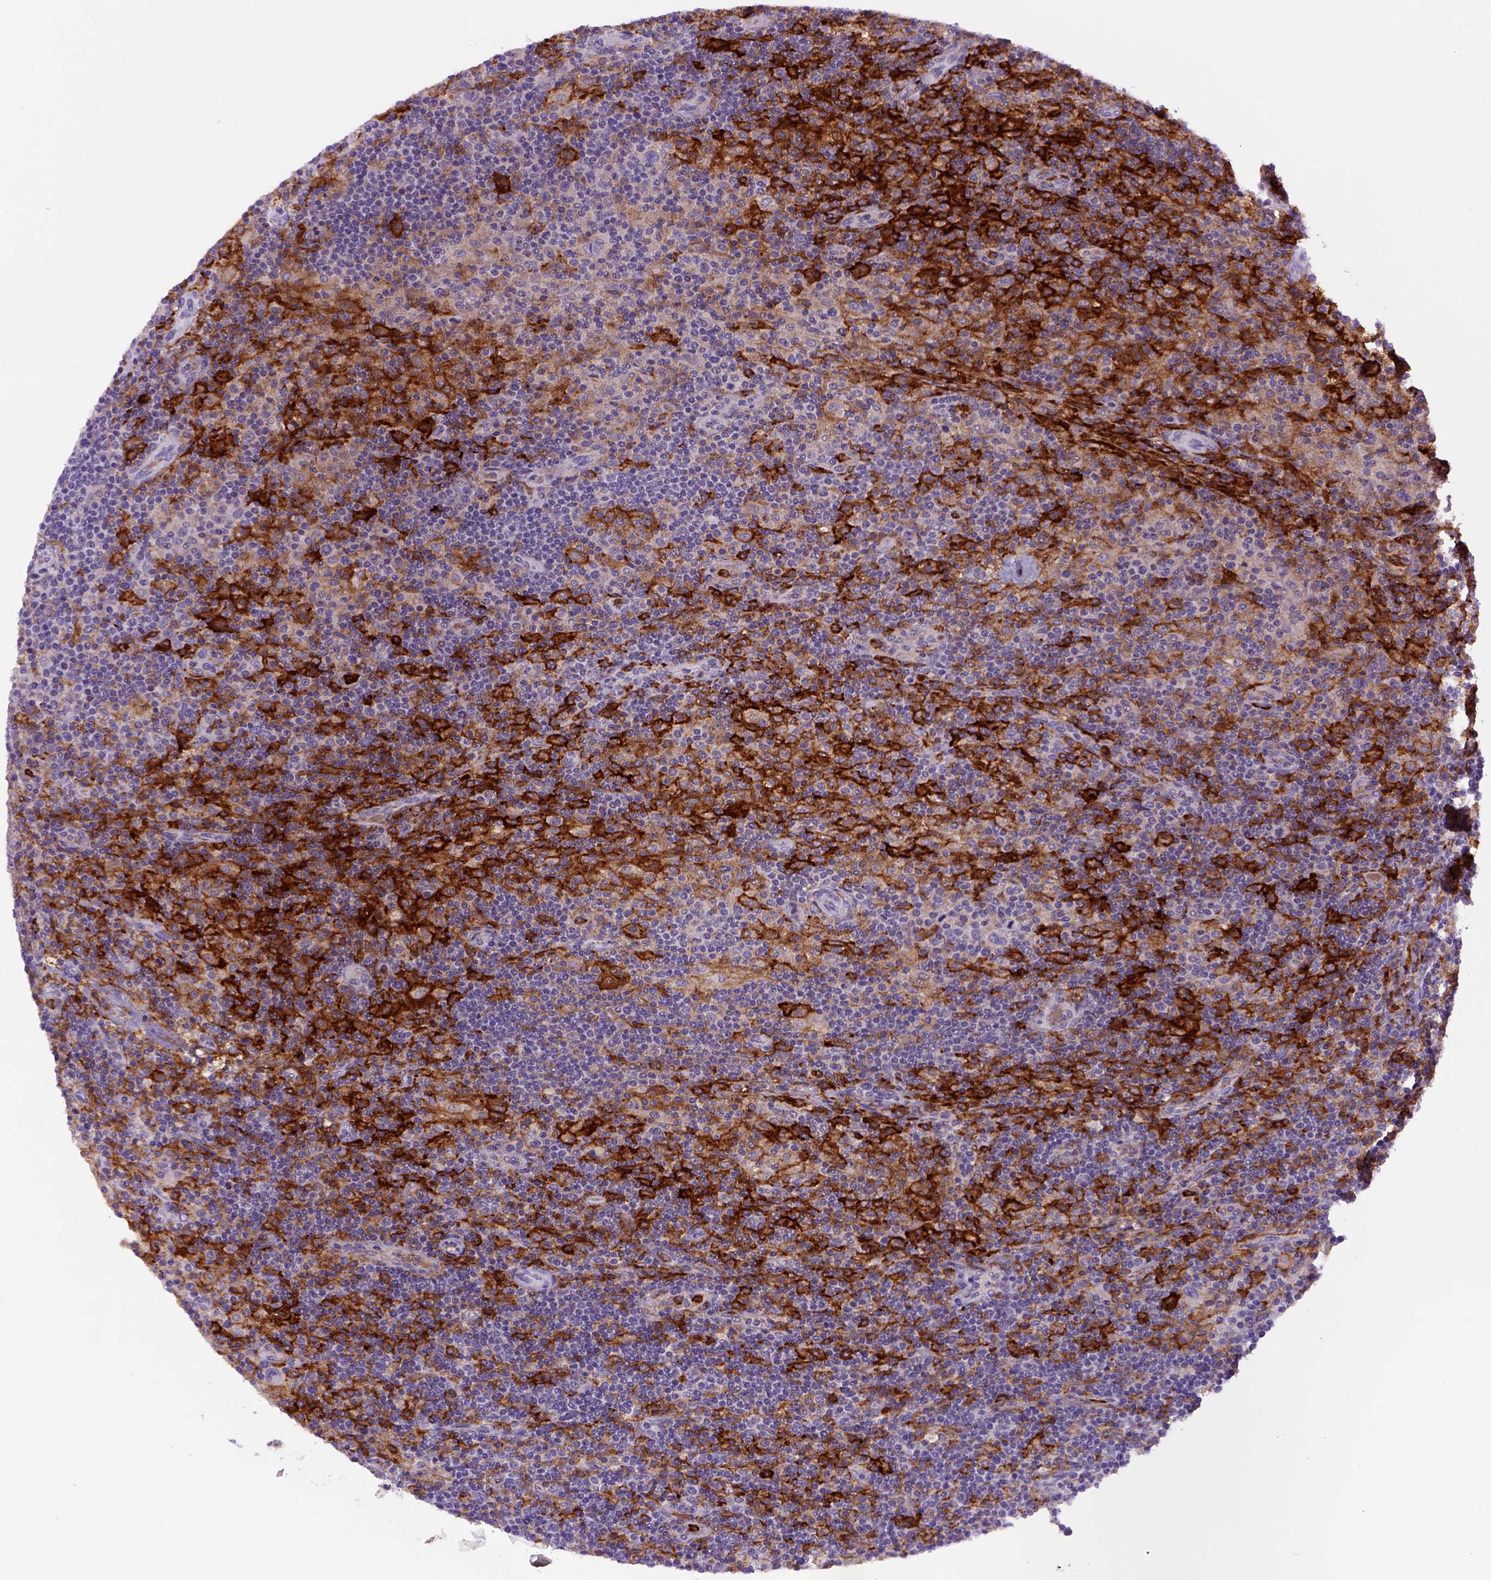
{"staining": {"intensity": "negative", "quantity": "none", "location": "none"}, "tissue": "lymphoma", "cell_type": "Tumor cells", "image_type": "cancer", "snomed": [{"axis": "morphology", "description": "Hodgkin's disease, NOS"}, {"axis": "topography", "description": "Lymph node"}], "caption": "High magnification brightfield microscopy of Hodgkin's disease stained with DAB (brown) and counterstained with hematoxylin (blue): tumor cells show no significant expression.", "gene": "CD14", "patient": {"sex": "male", "age": 70}}